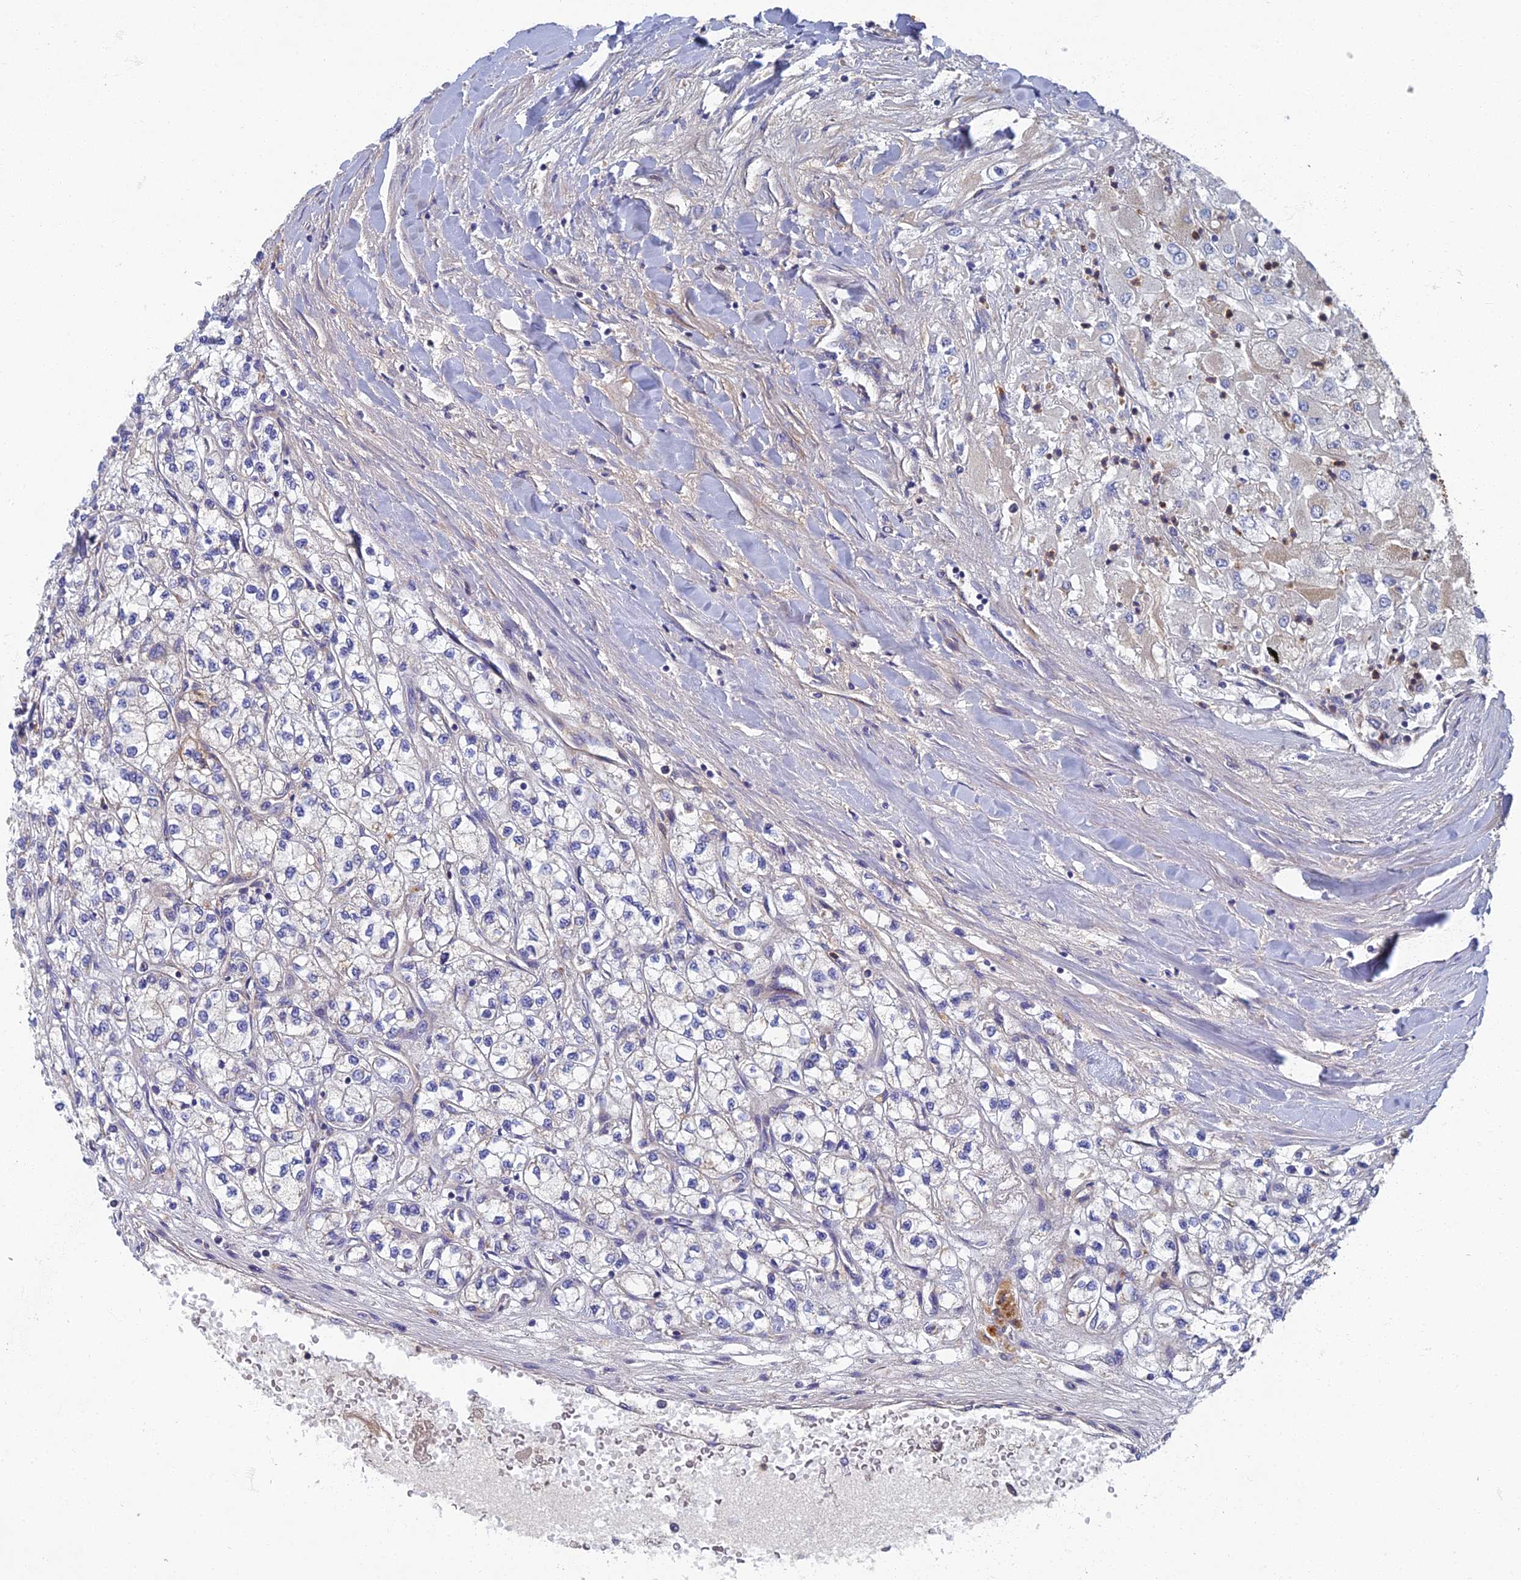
{"staining": {"intensity": "negative", "quantity": "none", "location": "none"}, "tissue": "renal cancer", "cell_type": "Tumor cells", "image_type": "cancer", "snomed": [{"axis": "morphology", "description": "Adenocarcinoma, NOS"}, {"axis": "topography", "description": "Kidney"}], "caption": "DAB immunohistochemical staining of human renal cancer (adenocarcinoma) displays no significant positivity in tumor cells.", "gene": "RNASEK", "patient": {"sex": "male", "age": 80}}